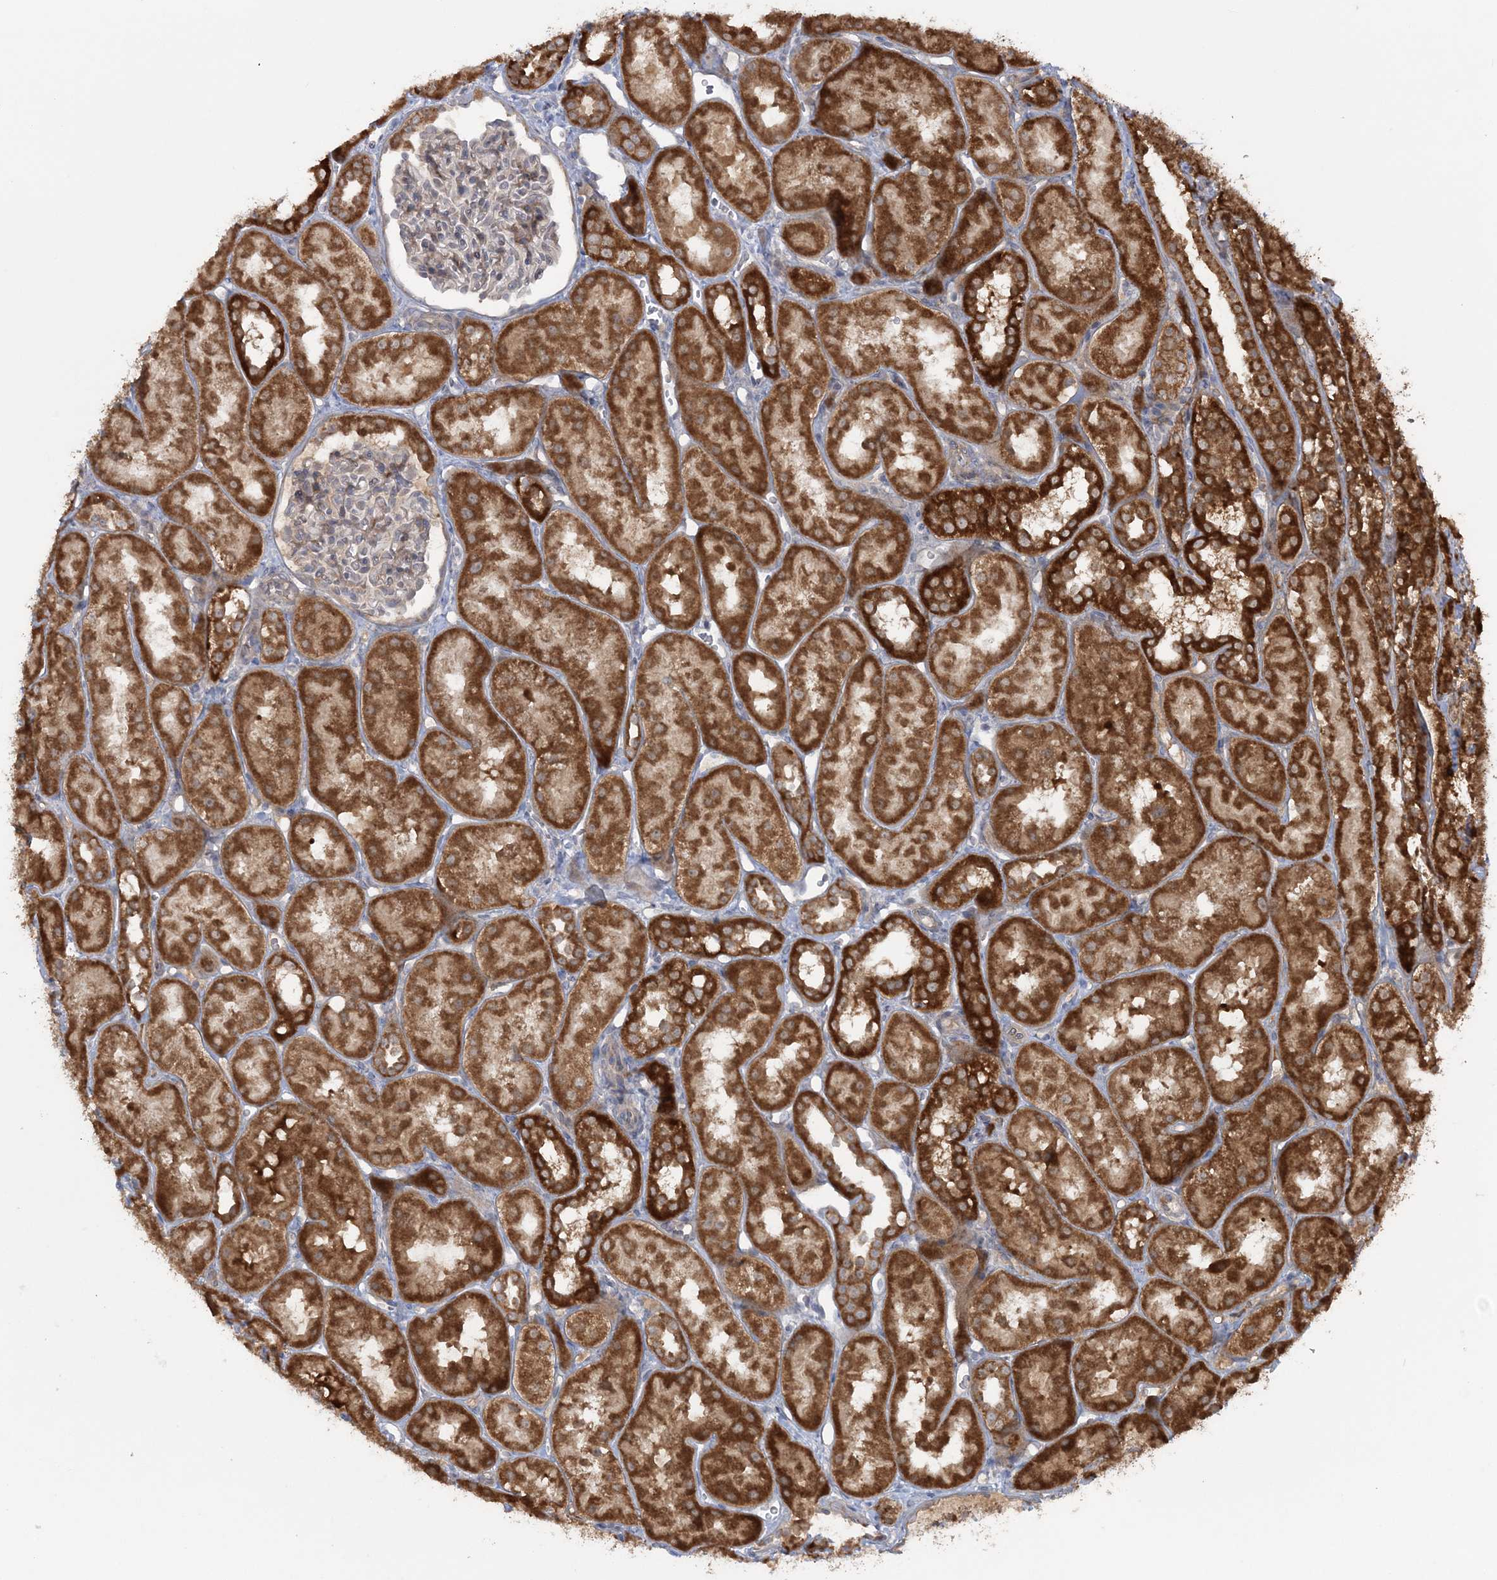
{"staining": {"intensity": "weak", "quantity": "25%-75%", "location": "cytoplasmic/membranous"}, "tissue": "kidney", "cell_type": "Cells in glomeruli", "image_type": "normal", "snomed": [{"axis": "morphology", "description": "Normal tissue, NOS"}, {"axis": "topography", "description": "Kidney"}, {"axis": "topography", "description": "Urinary bladder"}], "caption": "This micrograph exhibits immunohistochemistry (IHC) staining of normal kidney, with low weak cytoplasmic/membranous expression in approximately 25%-75% of cells in glomeruli.", "gene": "MOCS2", "patient": {"sex": "male", "age": 16}}